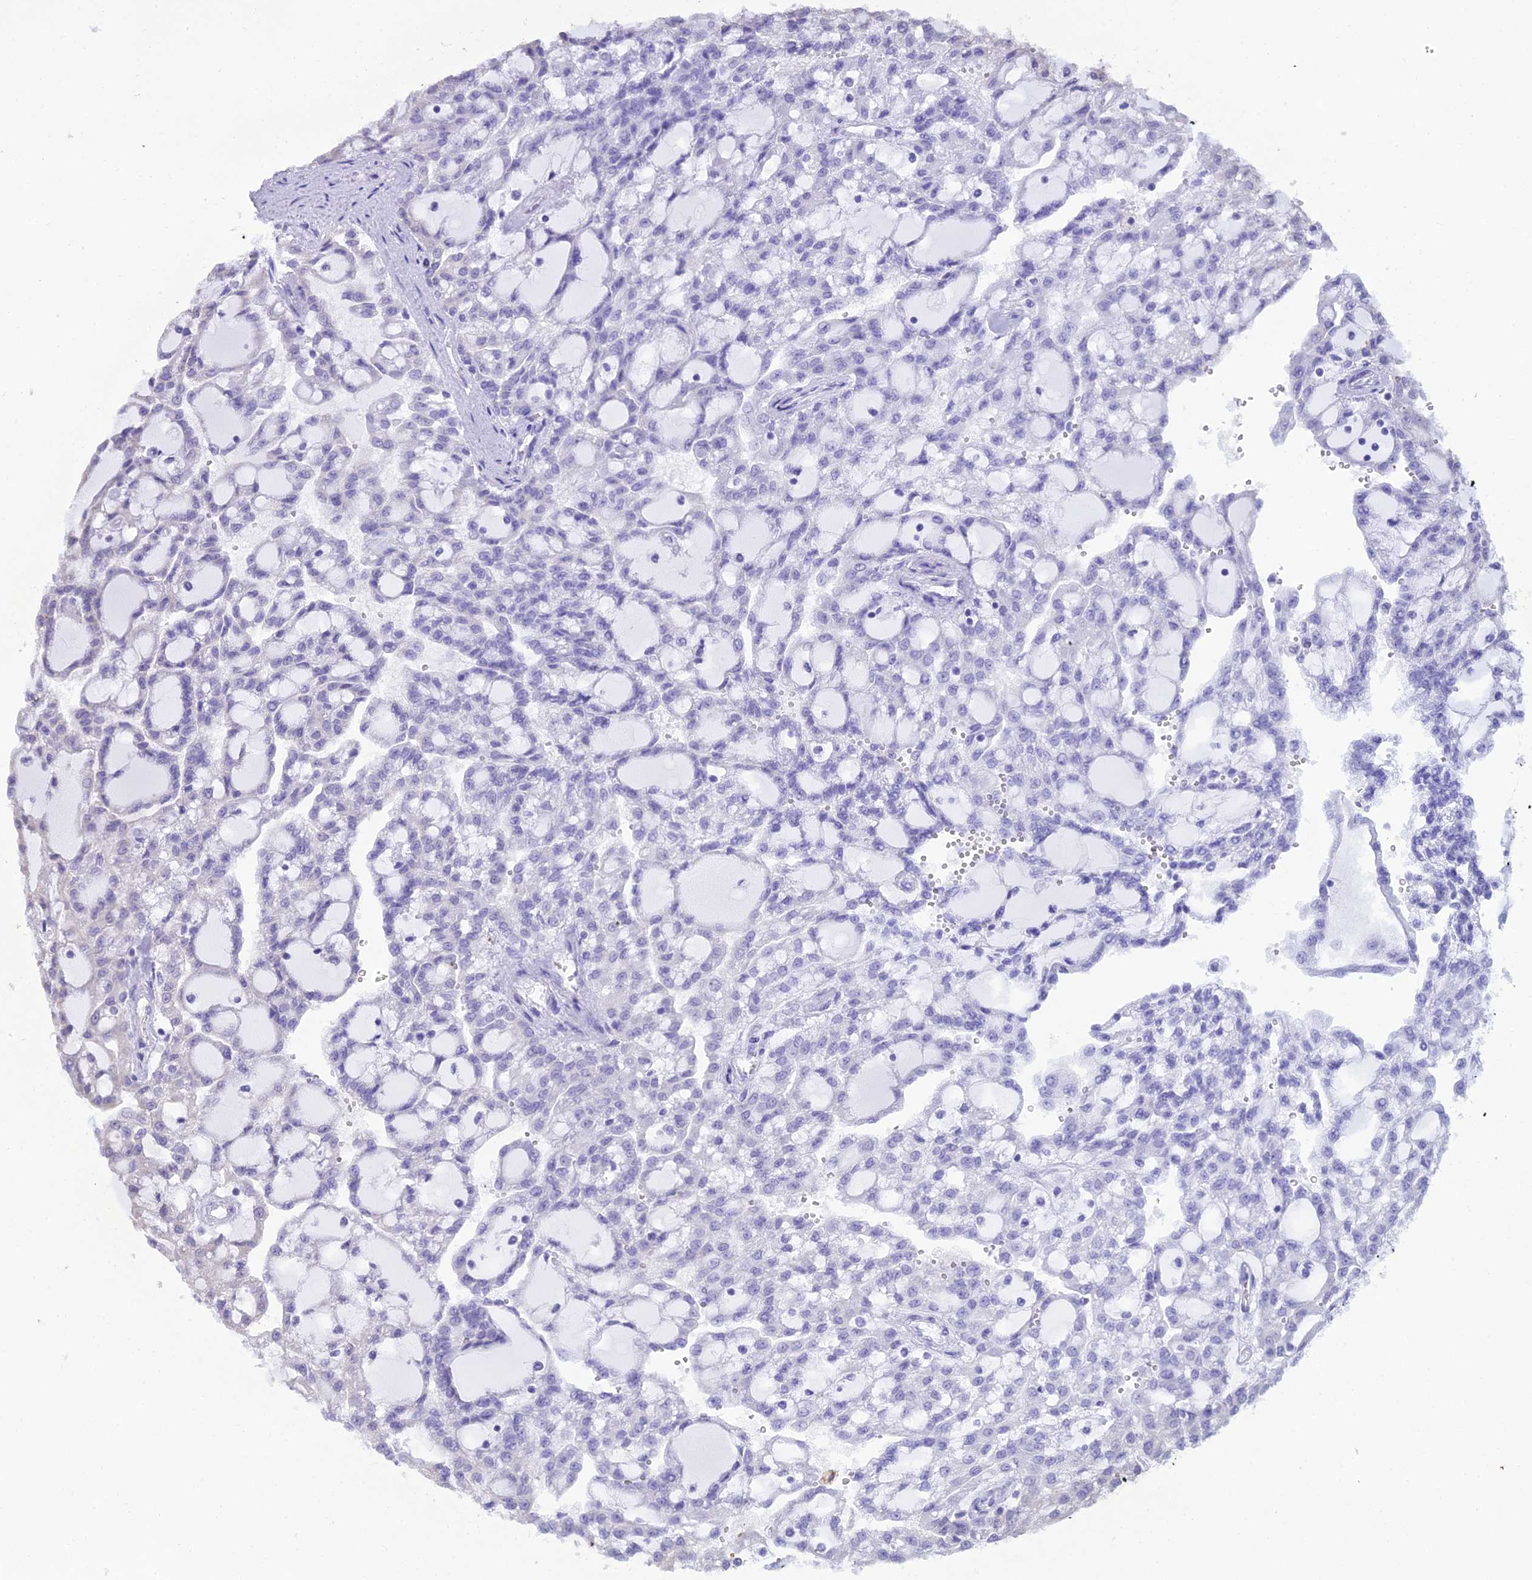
{"staining": {"intensity": "negative", "quantity": "none", "location": "none"}, "tissue": "renal cancer", "cell_type": "Tumor cells", "image_type": "cancer", "snomed": [{"axis": "morphology", "description": "Adenocarcinoma, NOS"}, {"axis": "topography", "description": "Kidney"}], "caption": "Immunohistochemical staining of human renal cancer demonstrates no significant expression in tumor cells.", "gene": "CLCN7", "patient": {"sex": "male", "age": 63}}